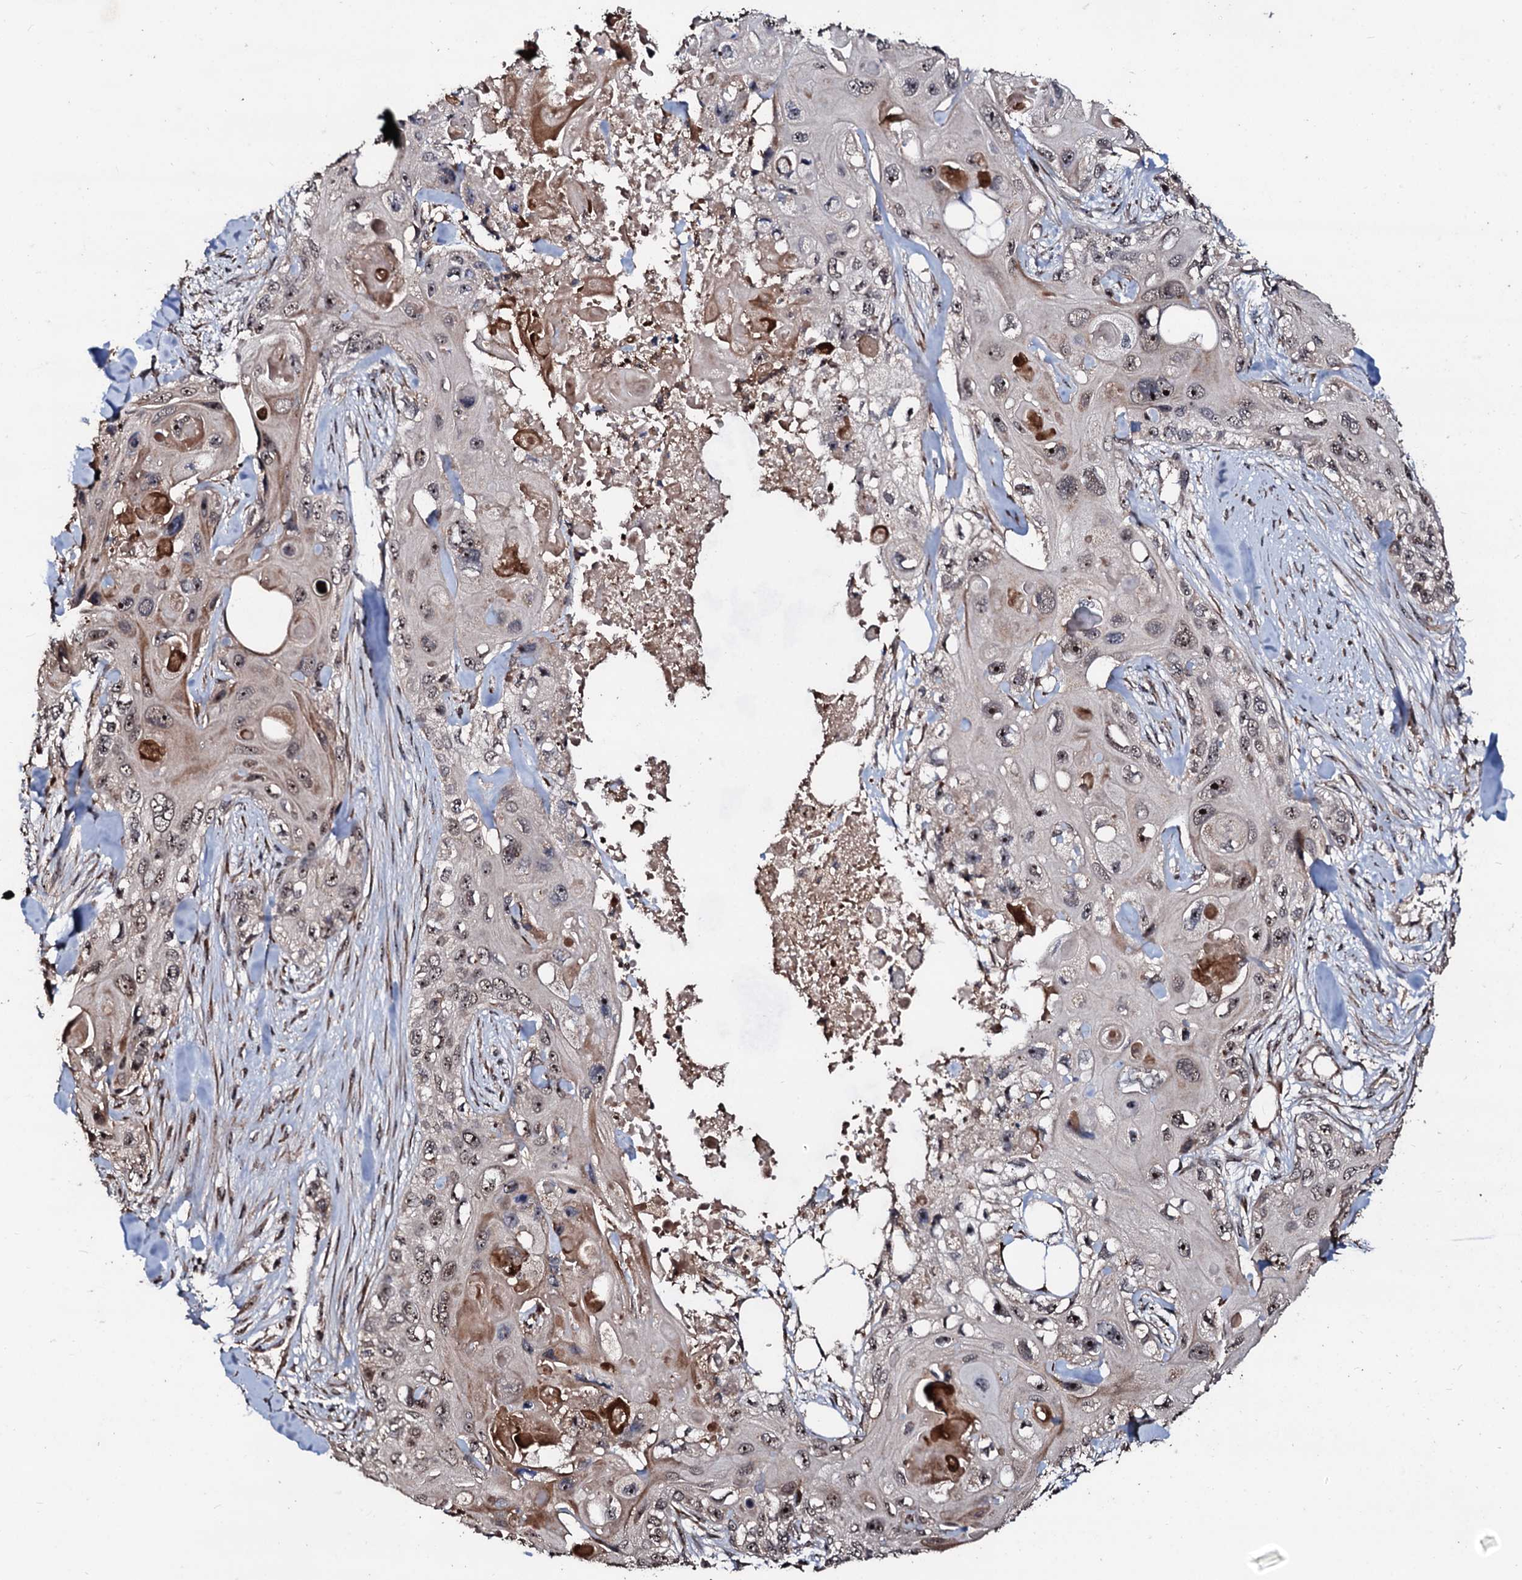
{"staining": {"intensity": "moderate", "quantity": ">75%", "location": "nuclear"}, "tissue": "skin cancer", "cell_type": "Tumor cells", "image_type": "cancer", "snomed": [{"axis": "morphology", "description": "Normal tissue, NOS"}, {"axis": "morphology", "description": "Squamous cell carcinoma, NOS"}, {"axis": "topography", "description": "Skin"}], "caption": "Skin cancer was stained to show a protein in brown. There is medium levels of moderate nuclear expression in approximately >75% of tumor cells. (Stains: DAB (3,3'-diaminobenzidine) in brown, nuclei in blue, Microscopy: brightfield microscopy at high magnification).", "gene": "SUPT7L", "patient": {"sex": "male", "age": 72}}